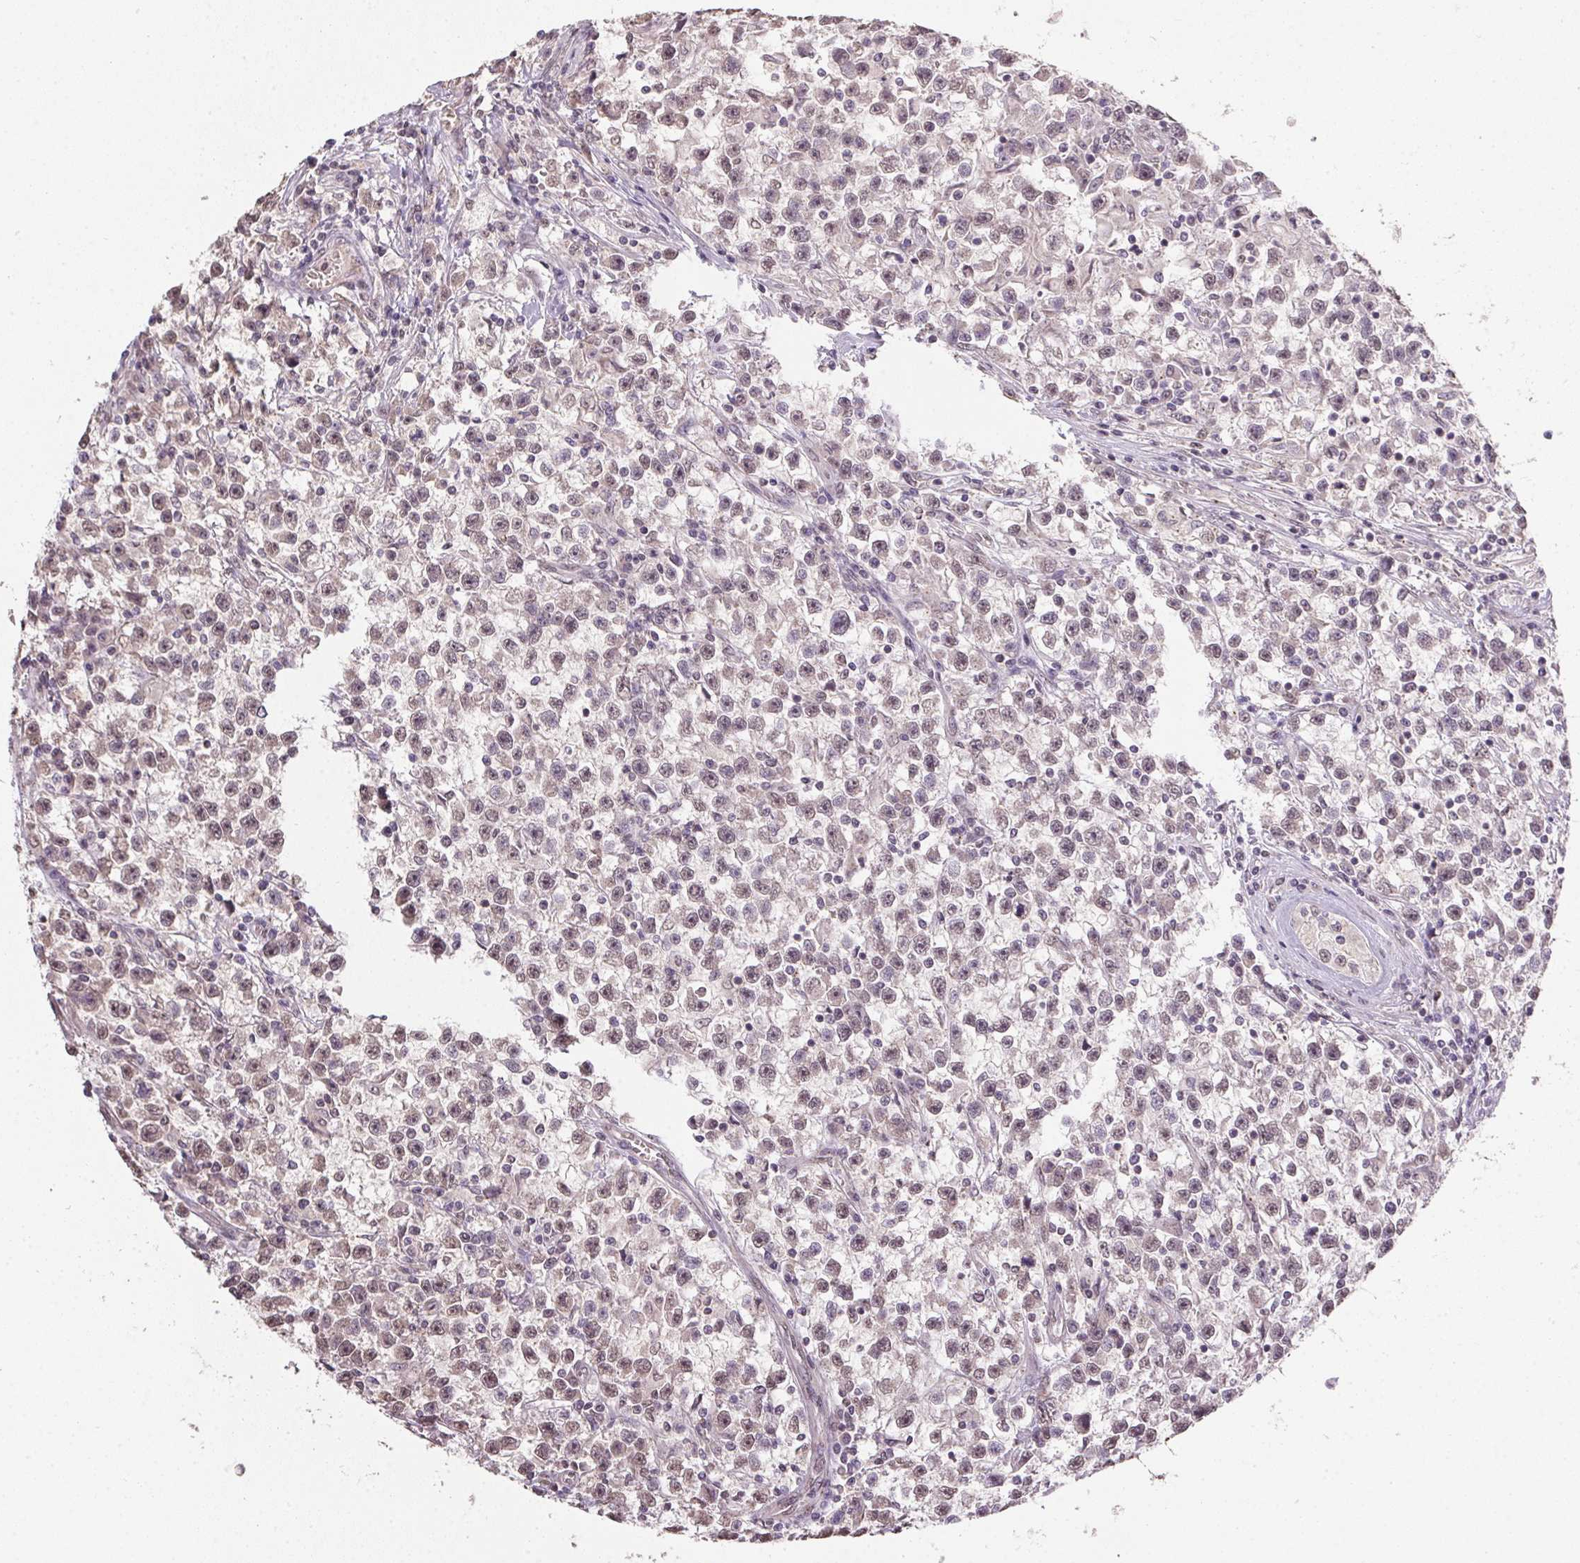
{"staining": {"intensity": "weak", "quantity": "25%-75%", "location": "nuclear"}, "tissue": "testis cancer", "cell_type": "Tumor cells", "image_type": "cancer", "snomed": [{"axis": "morphology", "description": "Seminoma, NOS"}, {"axis": "topography", "description": "Testis"}], "caption": "Brown immunohistochemical staining in testis cancer displays weak nuclear staining in approximately 25%-75% of tumor cells. The staining is performed using DAB brown chromogen to label protein expression. The nuclei are counter-stained blue using hematoxylin.", "gene": "PPP4R4", "patient": {"sex": "male", "age": 31}}